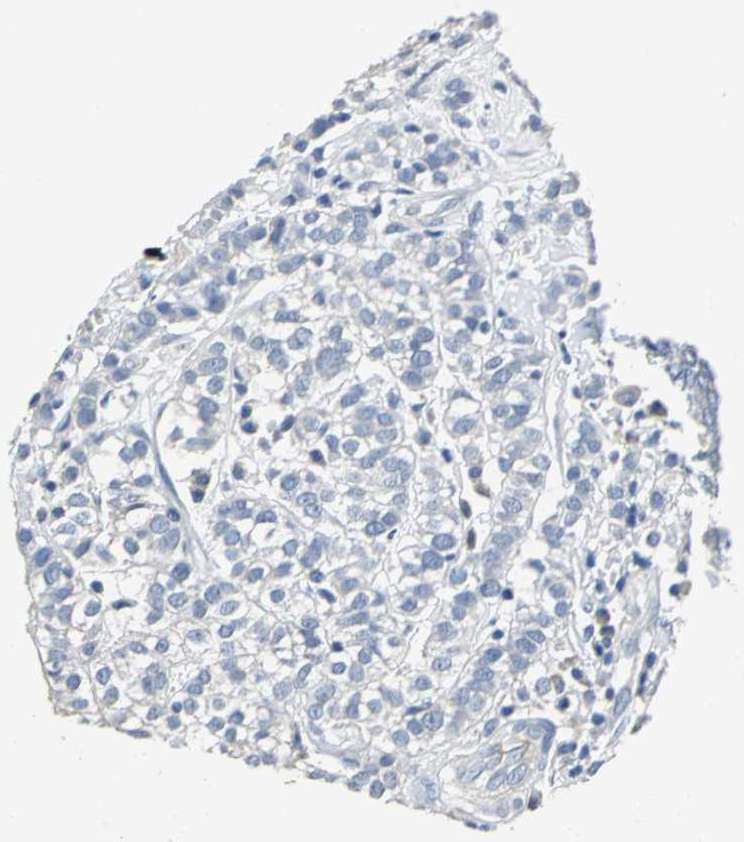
{"staining": {"intensity": "negative", "quantity": "none", "location": "none"}, "tissue": "head and neck cancer", "cell_type": "Tumor cells", "image_type": "cancer", "snomed": [{"axis": "morphology", "description": "Adenocarcinoma, NOS"}, {"axis": "topography", "description": "Salivary gland"}, {"axis": "topography", "description": "Head-Neck"}], "caption": "Tumor cells are negative for protein expression in human head and neck cancer.", "gene": "EFNB3", "patient": {"sex": "female", "age": 65}}